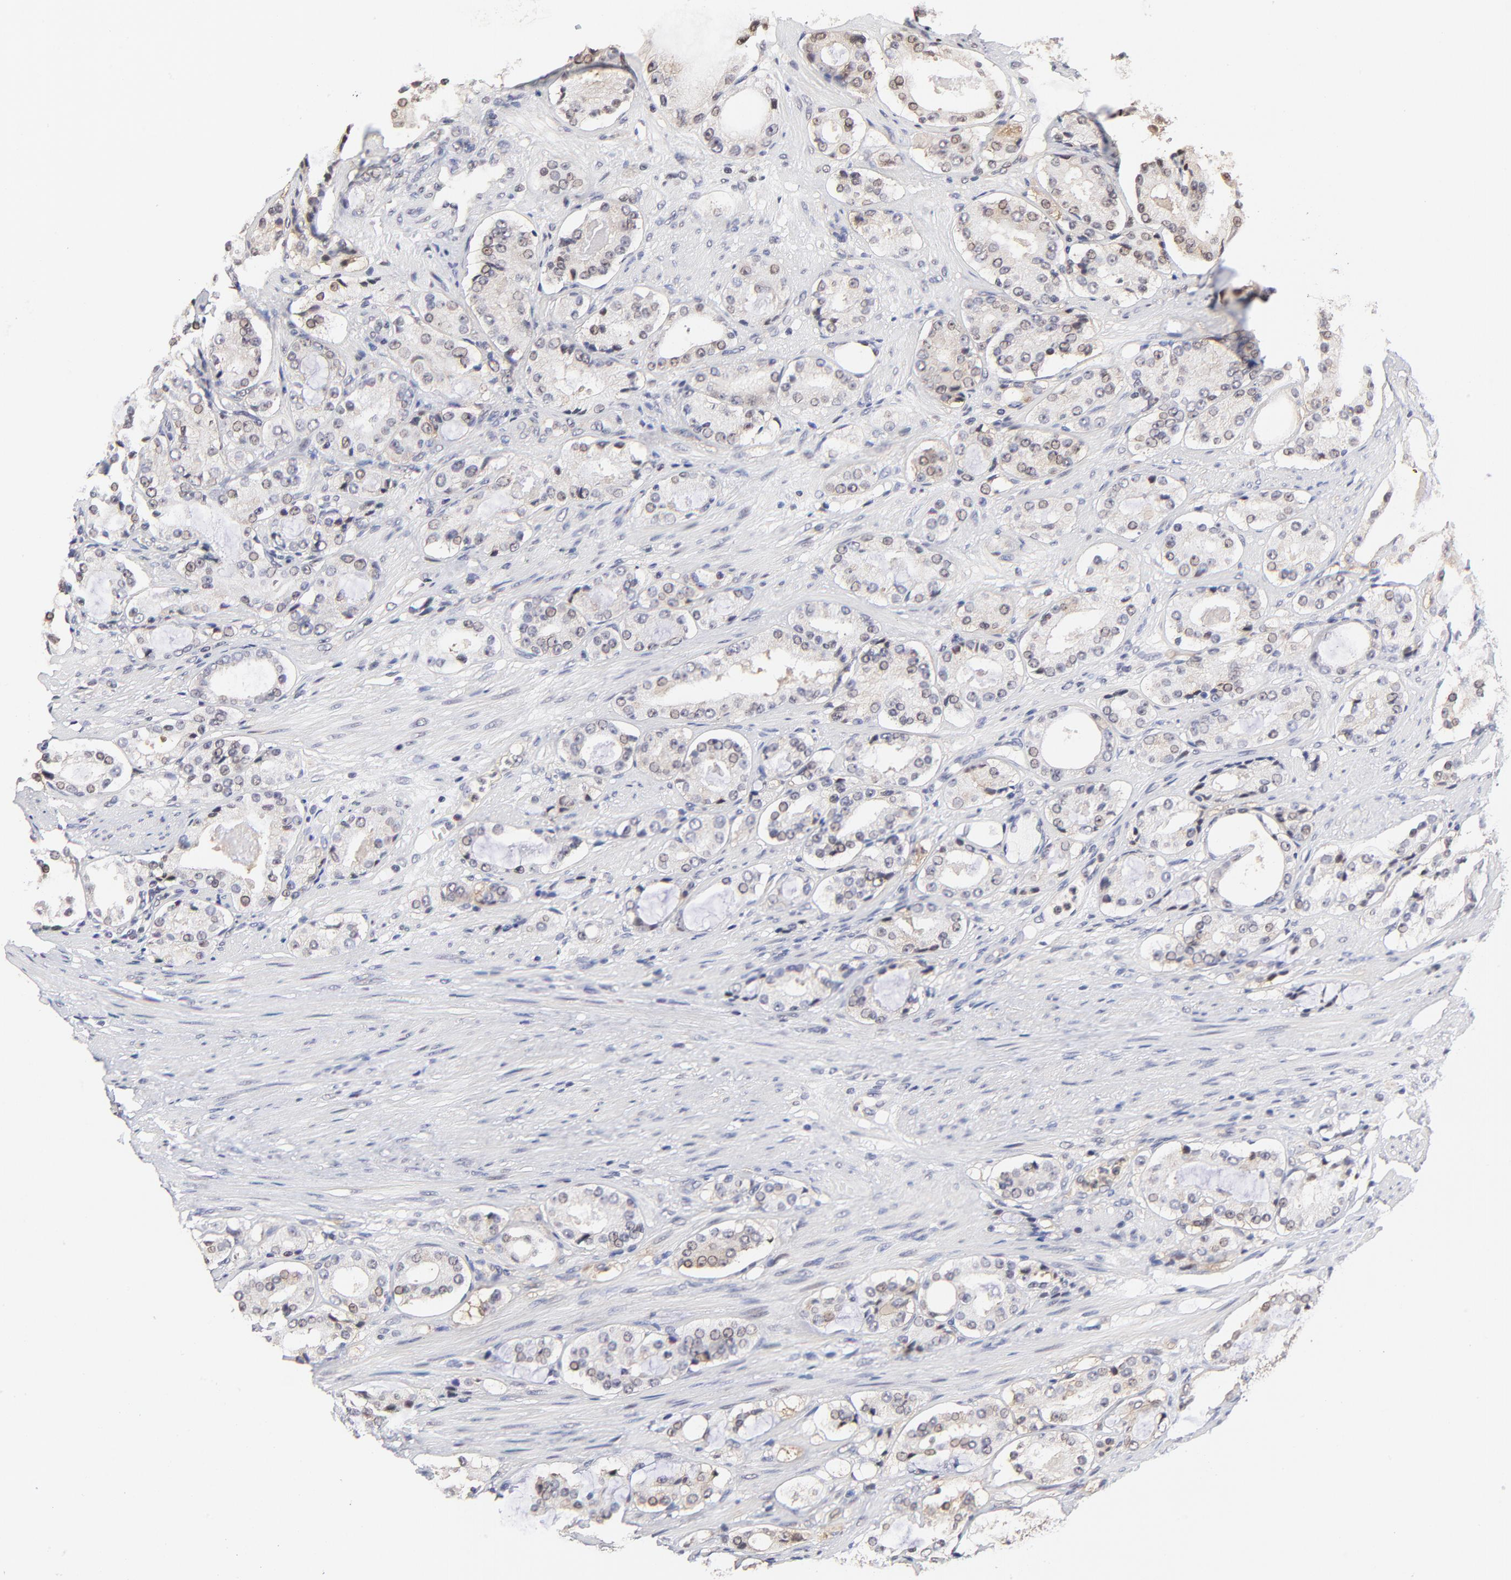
{"staining": {"intensity": "weak", "quantity": "<25%", "location": "nuclear"}, "tissue": "prostate cancer", "cell_type": "Tumor cells", "image_type": "cancer", "snomed": [{"axis": "morphology", "description": "Adenocarcinoma, High grade"}, {"axis": "topography", "description": "Prostate"}], "caption": "Immunohistochemical staining of human prostate cancer shows no significant expression in tumor cells.", "gene": "PSMC4", "patient": {"sex": "male", "age": 72}}